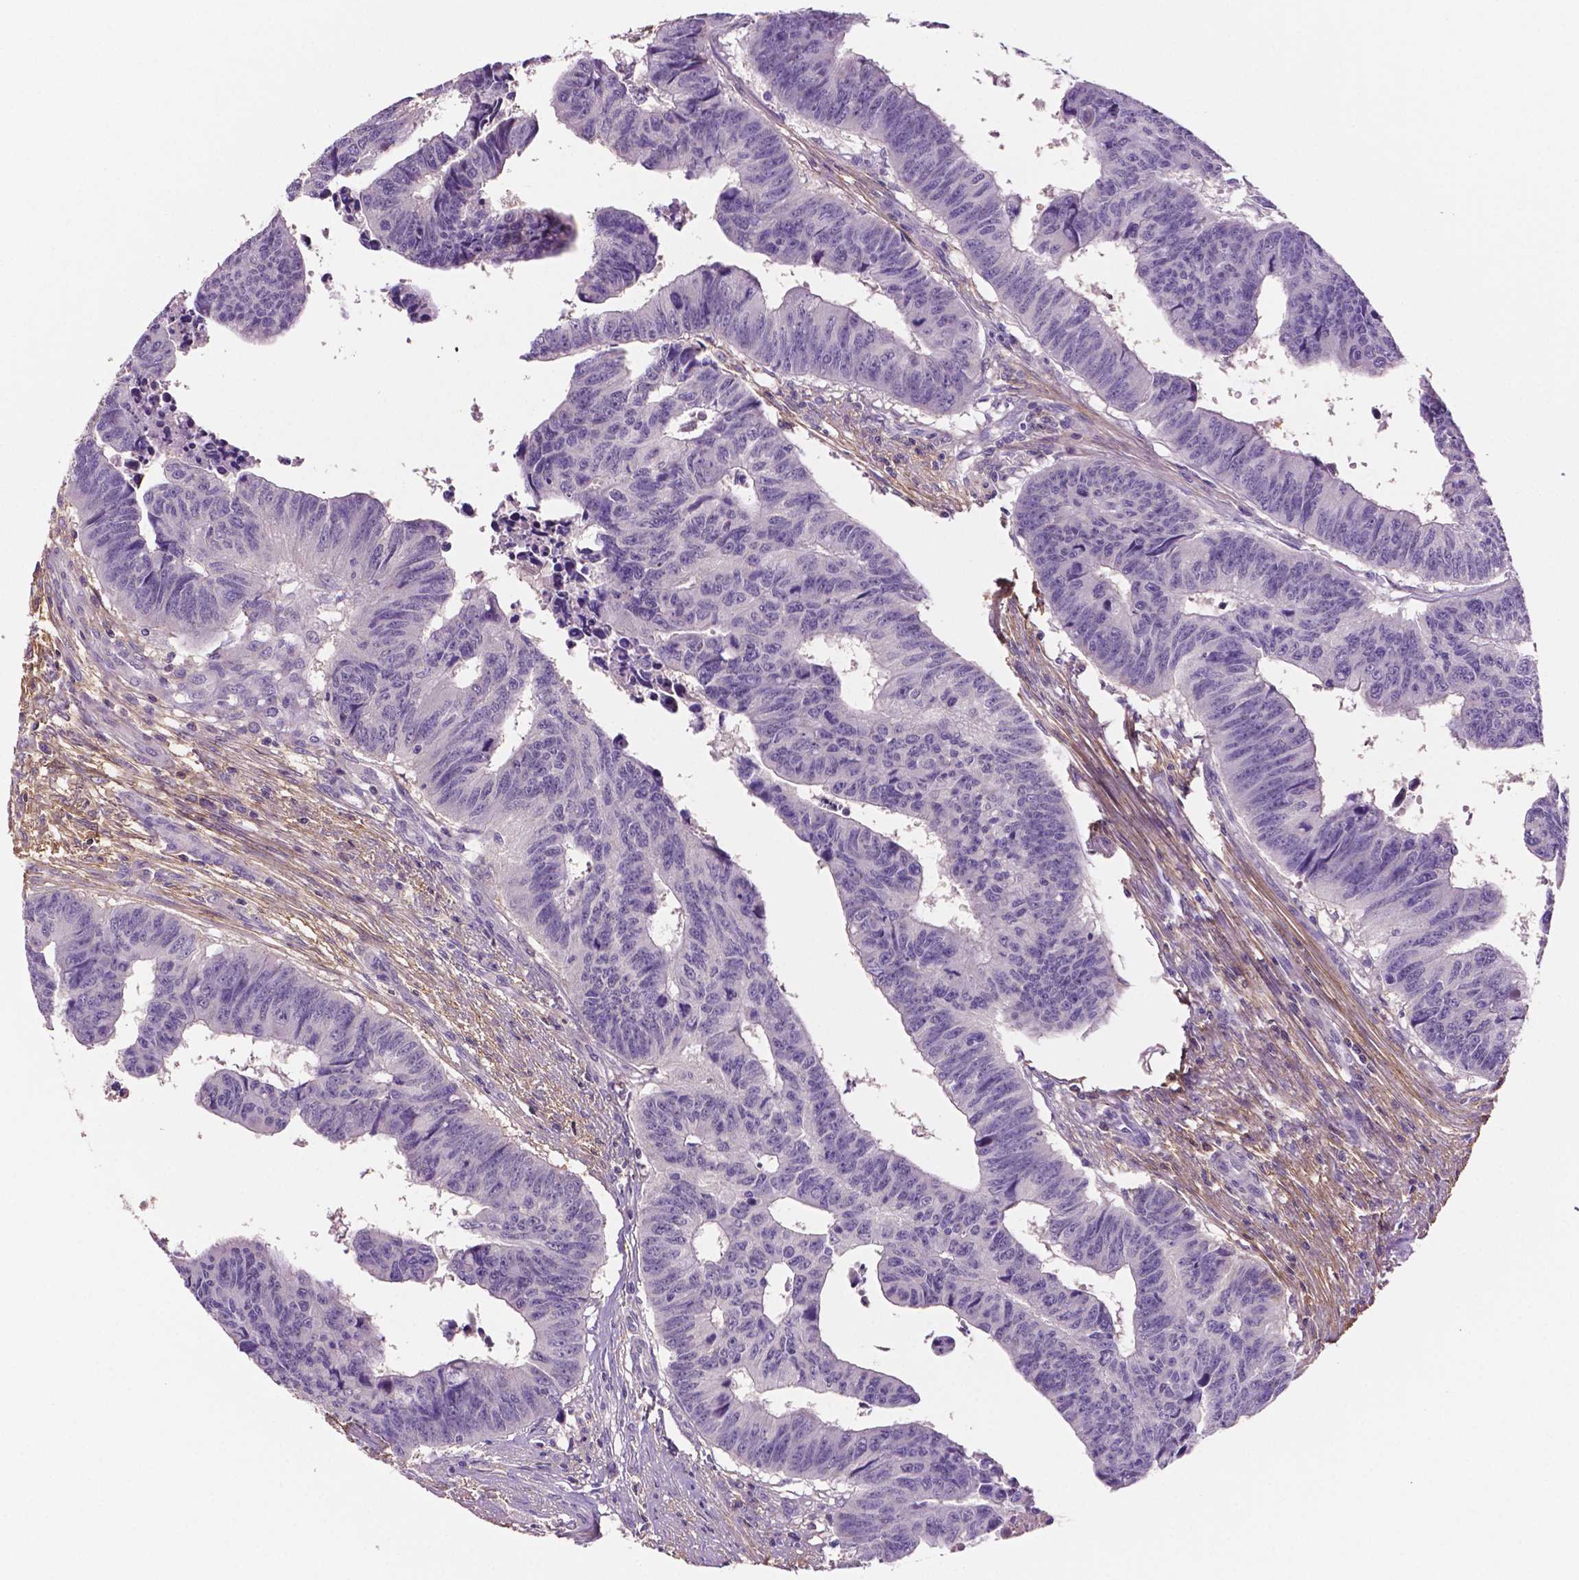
{"staining": {"intensity": "negative", "quantity": "none", "location": "none"}, "tissue": "colorectal cancer", "cell_type": "Tumor cells", "image_type": "cancer", "snomed": [{"axis": "morphology", "description": "Adenocarcinoma, NOS"}, {"axis": "topography", "description": "Rectum"}], "caption": "High magnification brightfield microscopy of adenocarcinoma (colorectal) stained with DAB (brown) and counterstained with hematoxylin (blue): tumor cells show no significant positivity.", "gene": "FBLN1", "patient": {"sex": "female", "age": 85}}